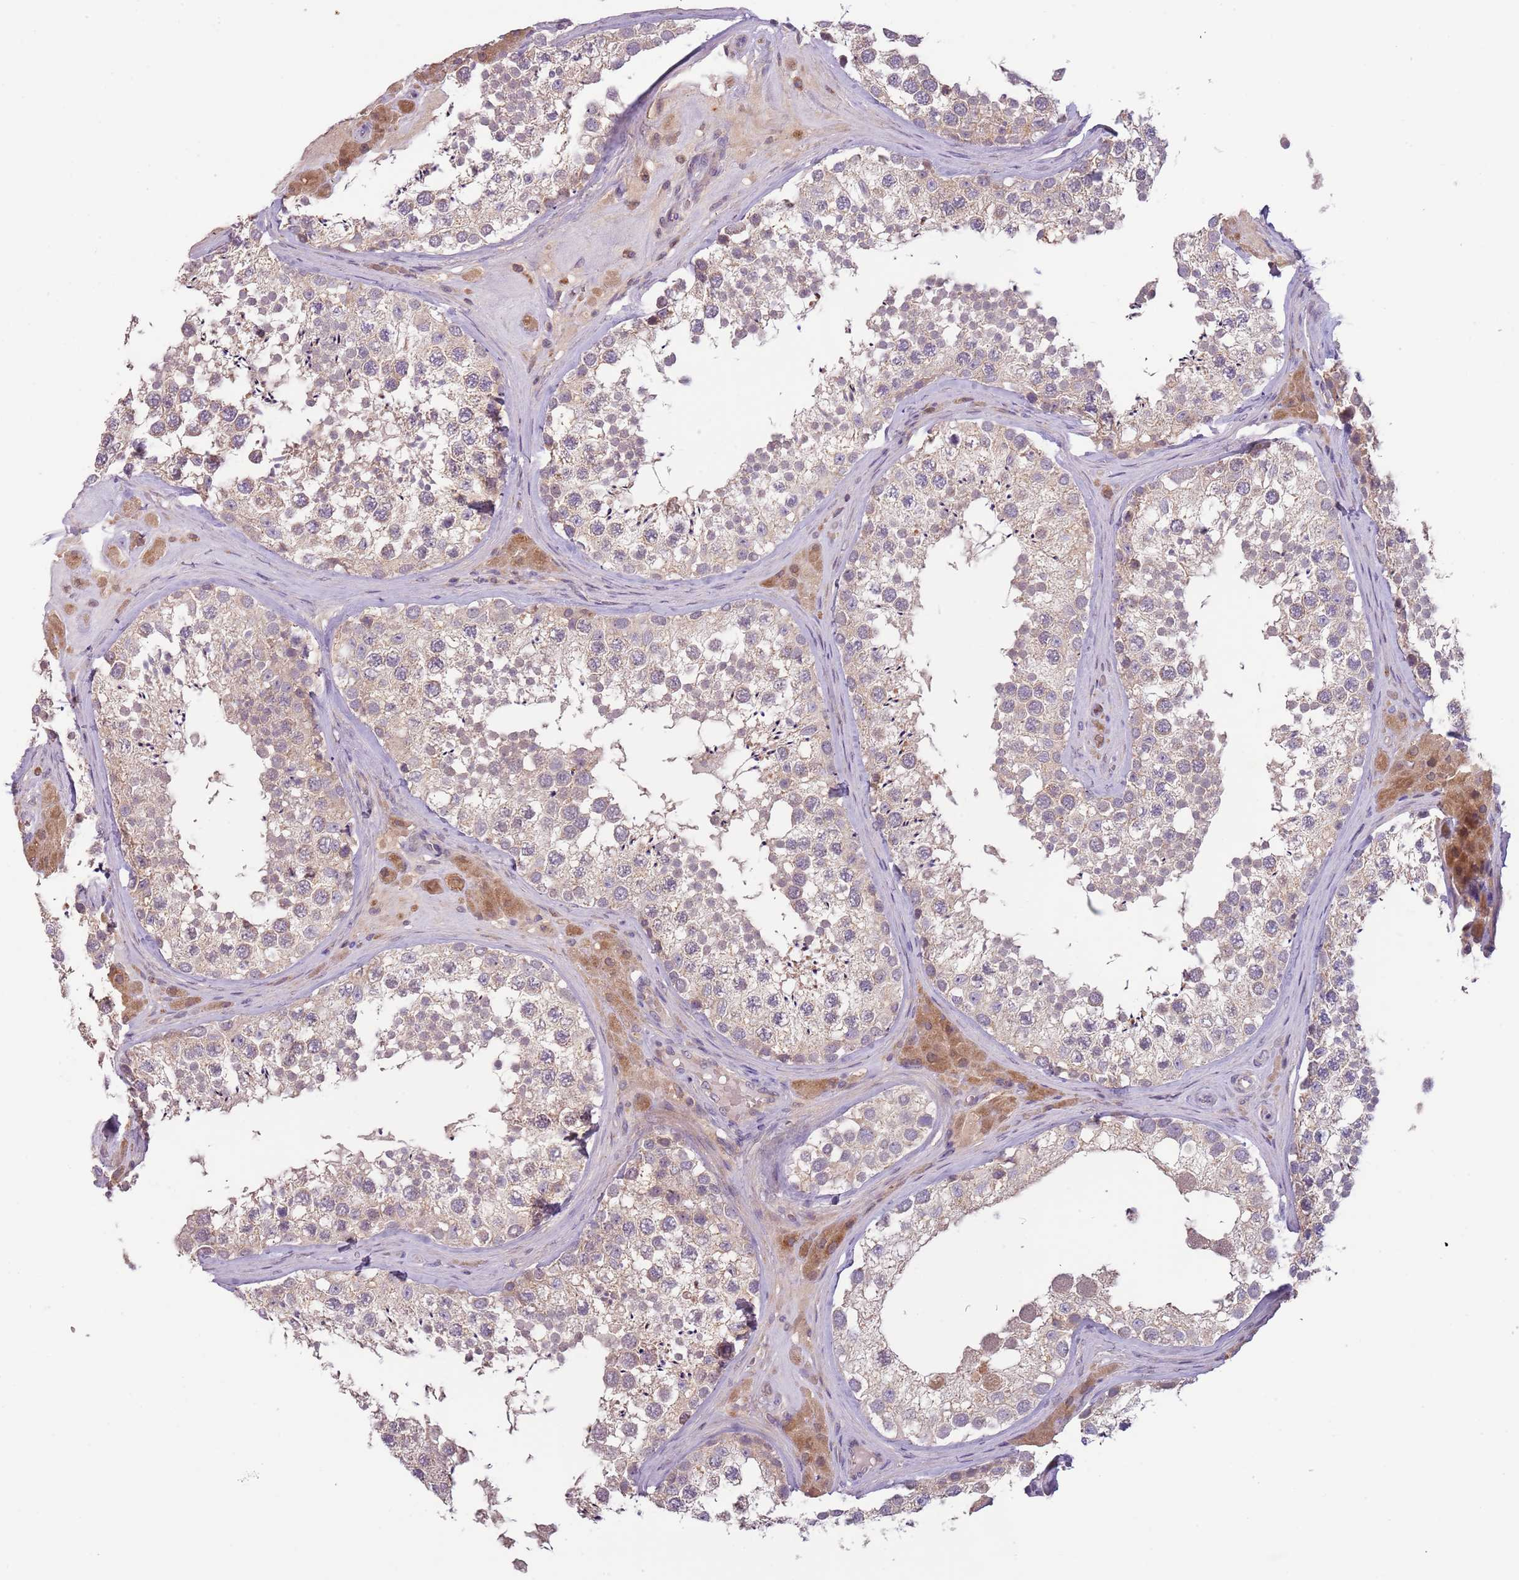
{"staining": {"intensity": "weak", "quantity": "25%-75%", "location": "cytoplasmic/membranous"}, "tissue": "testis", "cell_type": "Cells in seminiferous ducts", "image_type": "normal", "snomed": [{"axis": "morphology", "description": "Normal tissue, NOS"}, {"axis": "topography", "description": "Testis"}], "caption": "Cells in seminiferous ducts exhibit low levels of weak cytoplasmic/membranous expression in about 25%-75% of cells in unremarkable testis. (DAB (3,3'-diaminobenzidine) = brown stain, brightfield microscopy at high magnification).", "gene": "FECH", "patient": {"sex": "male", "age": 46}}